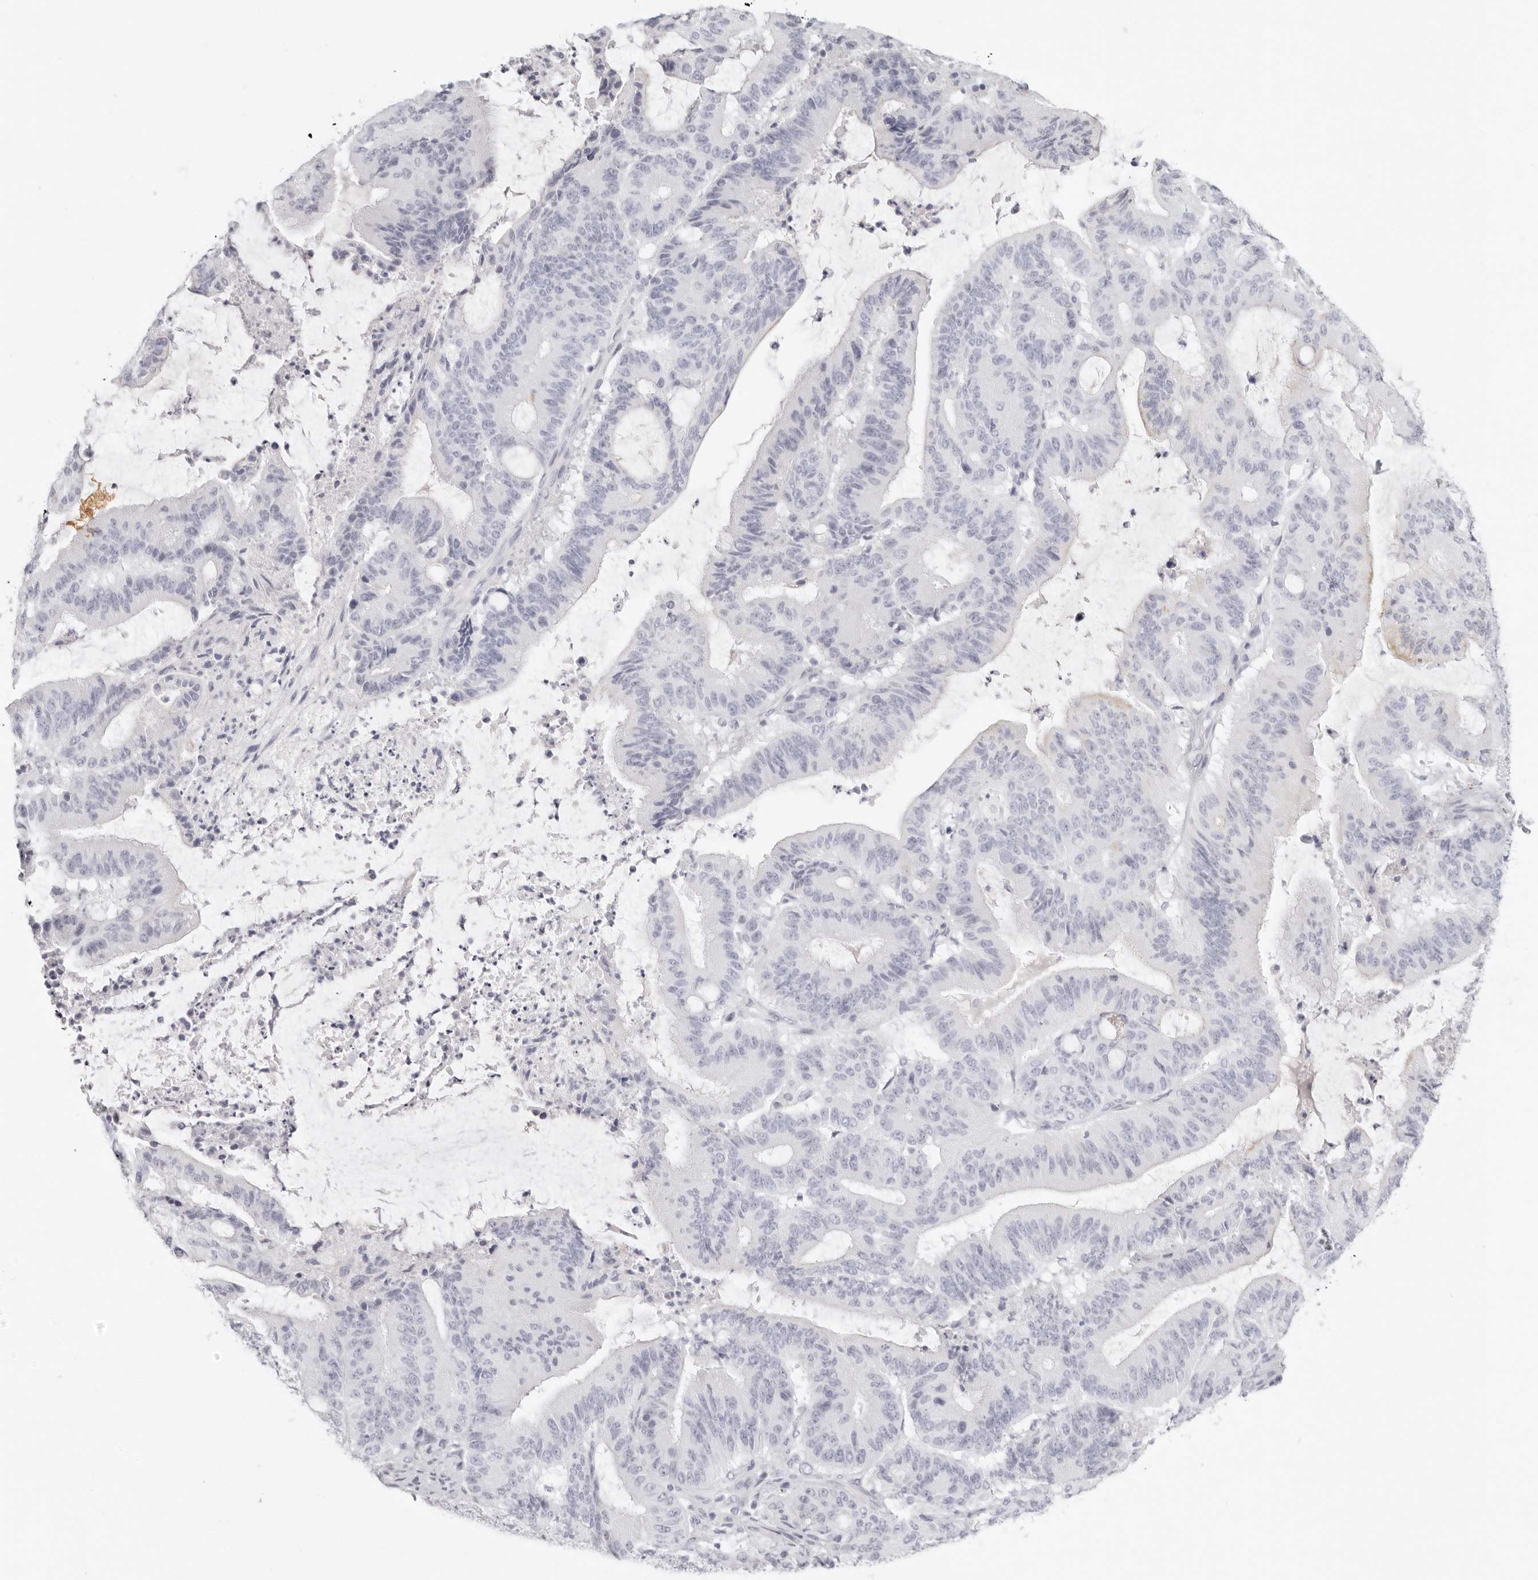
{"staining": {"intensity": "negative", "quantity": "none", "location": "none"}, "tissue": "liver cancer", "cell_type": "Tumor cells", "image_type": "cancer", "snomed": [{"axis": "morphology", "description": "Normal tissue, NOS"}, {"axis": "morphology", "description": "Cholangiocarcinoma"}, {"axis": "topography", "description": "Liver"}, {"axis": "topography", "description": "Peripheral nerve tissue"}], "caption": "Liver cancer was stained to show a protein in brown. There is no significant staining in tumor cells.", "gene": "RXFP1", "patient": {"sex": "female", "age": 73}}